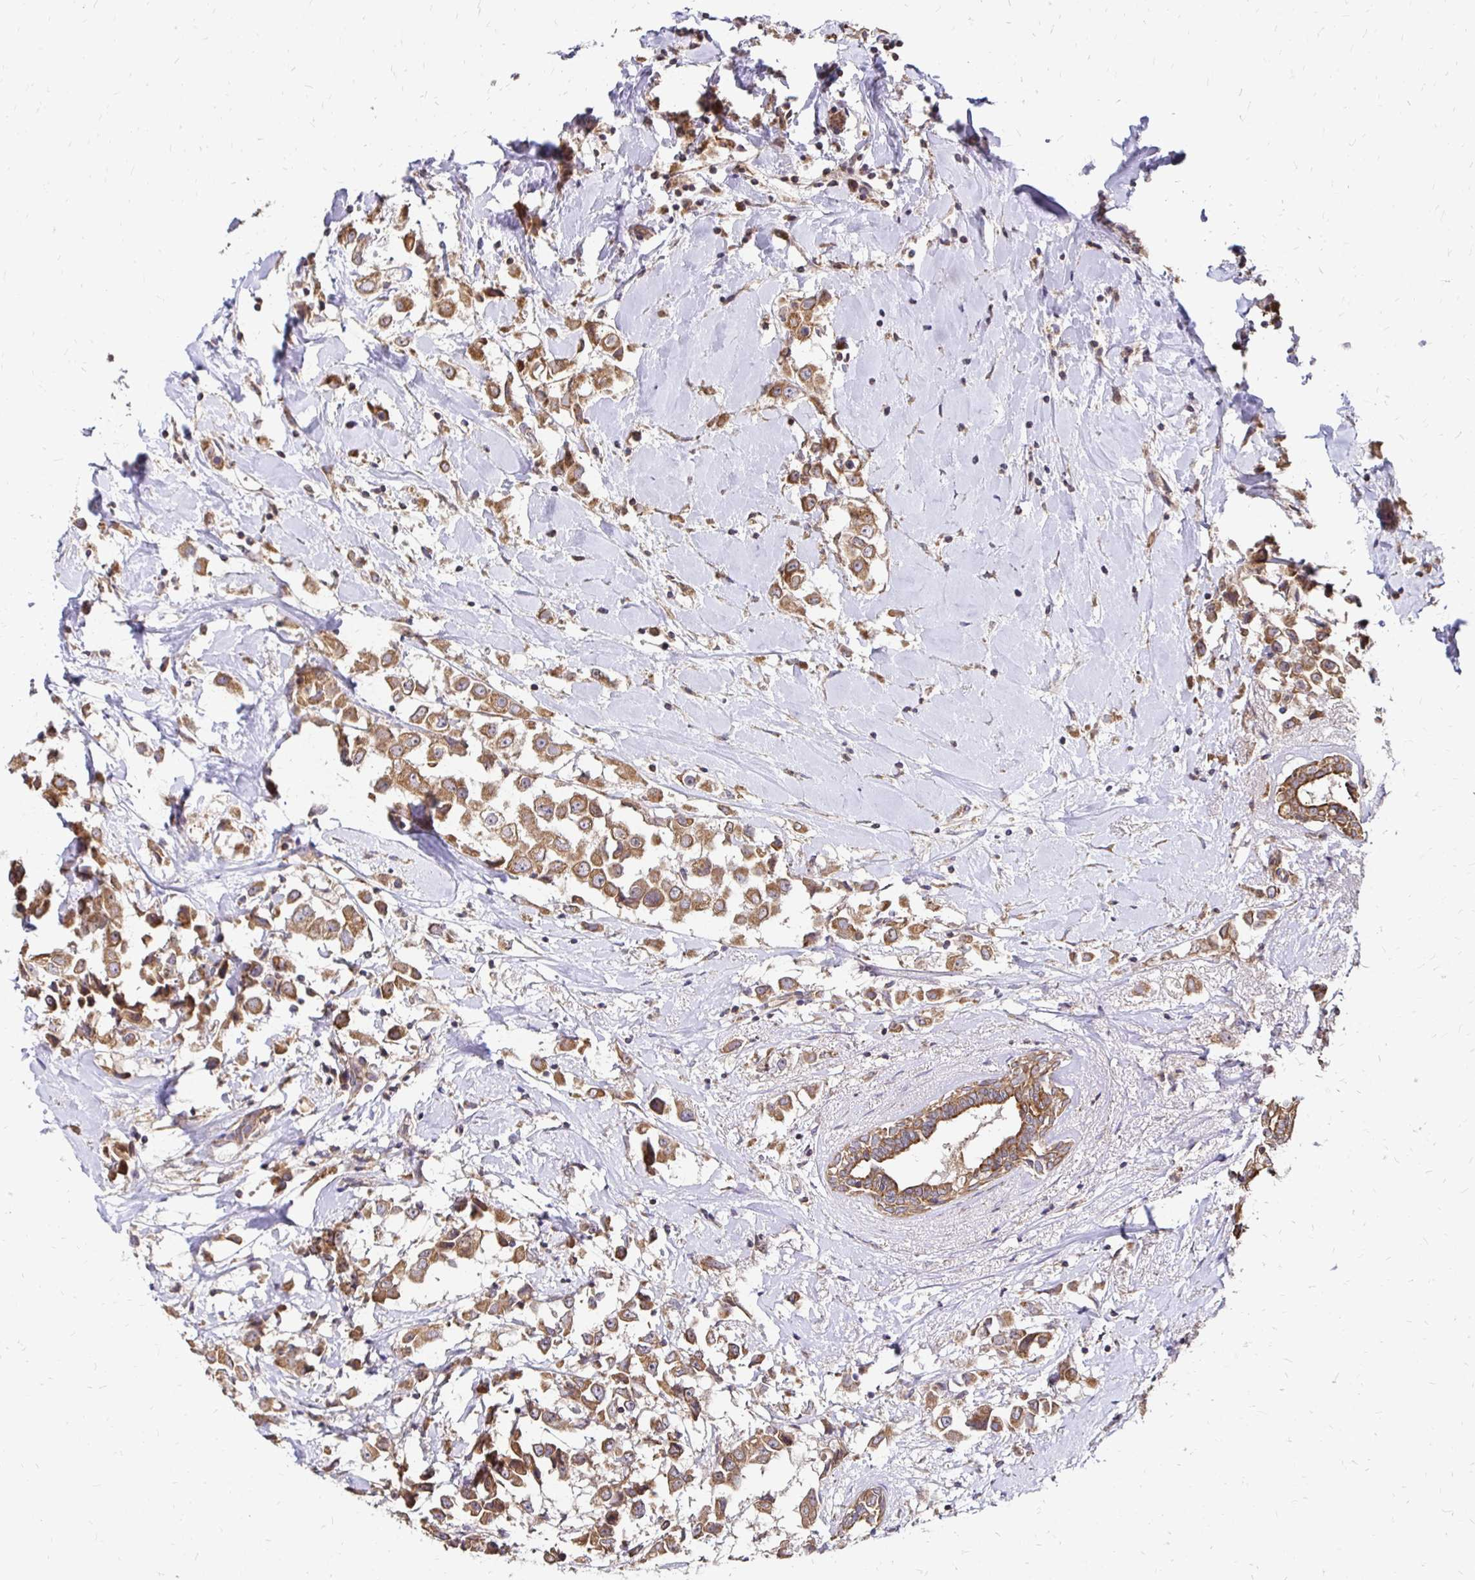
{"staining": {"intensity": "moderate", "quantity": ">75%", "location": "cytoplasmic/membranous"}, "tissue": "breast cancer", "cell_type": "Tumor cells", "image_type": "cancer", "snomed": [{"axis": "morphology", "description": "Duct carcinoma"}, {"axis": "topography", "description": "Breast"}], "caption": "Moderate cytoplasmic/membranous positivity is appreciated in about >75% of tumor cells in invasive ductal carcinoma (breast).", "gene": "ZW10", "patient": {"sex": "female", "age": 61}}